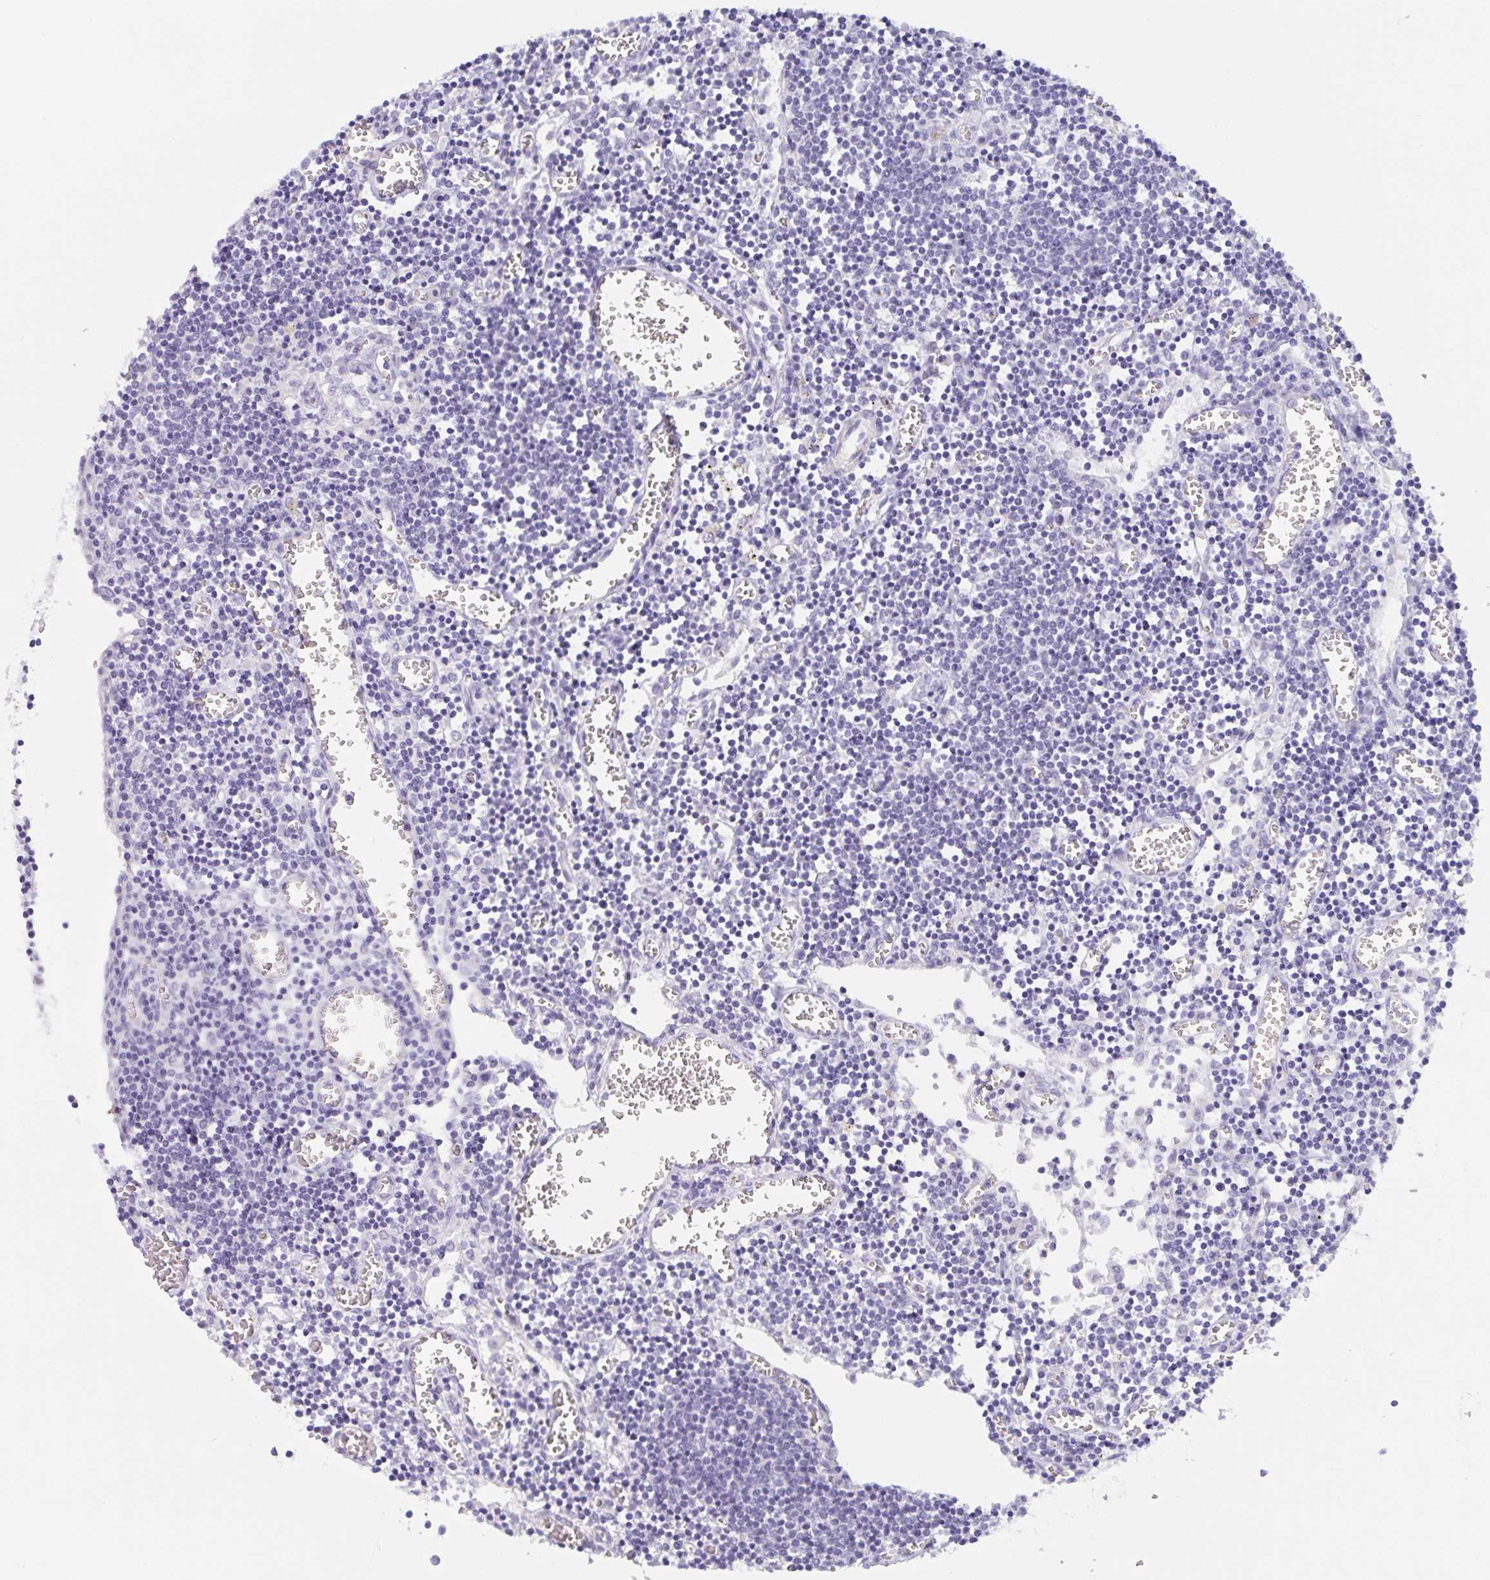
{"staining": {"intensity": "negative", "quantity": "none", "location": "none"}, "tissue": "lymph node", "cell_type": "Germinal center cells", "image_type": "normal", "snomed": [{"axis": "morphology", "description": "Normal tissue, NOS"}, {"axis": "topography", "description": "Lymph node"}], "caption": "This is an IHC micrograph of benign human lymph node. There is no expression in germinal center cells.", "gene": "CEP170B", "patient": {"sex": "male", "age": 66}}